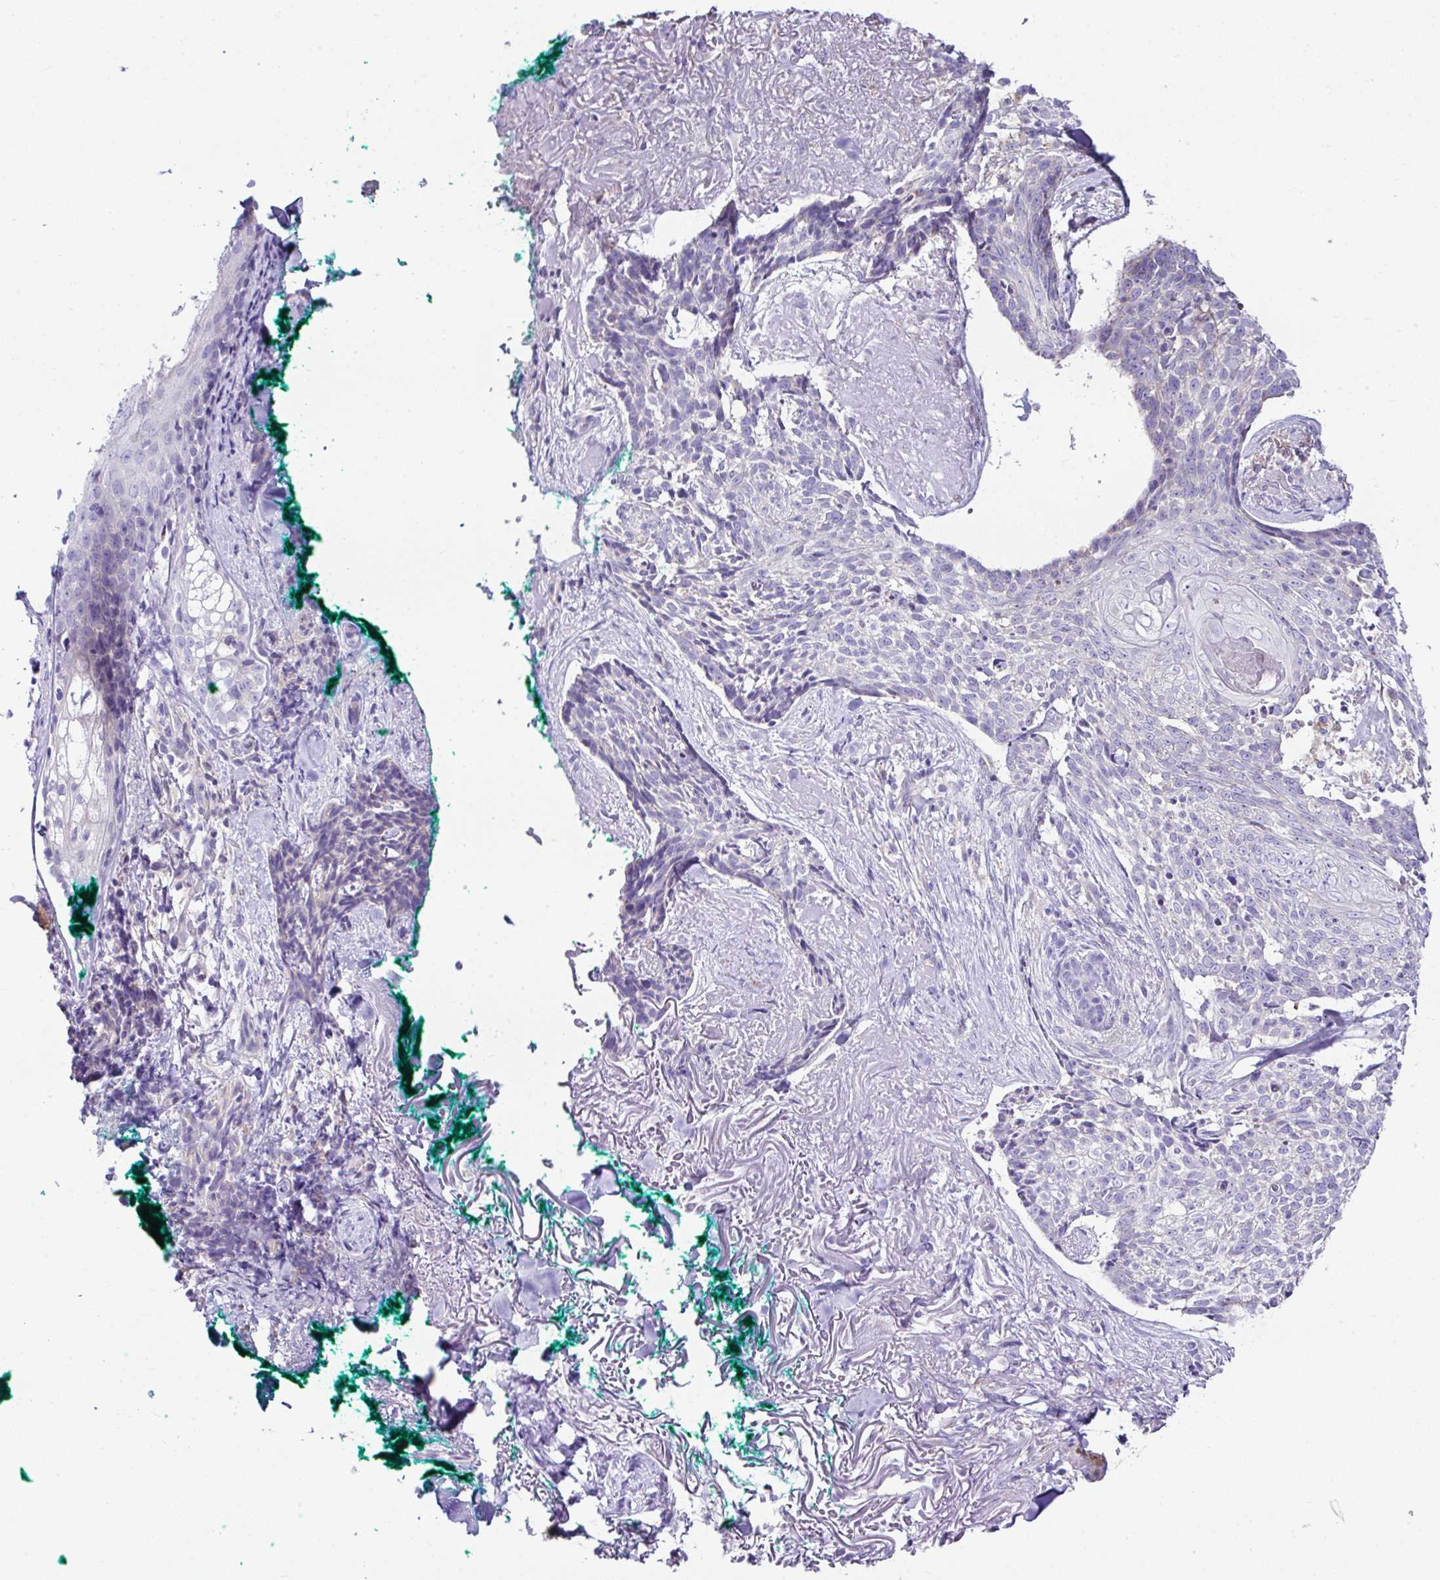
{"staining": {"intensity": "negative", "quantity": "none", "location": "none"}, "tissue": "skin cancer", "cell_type": "Tumor cells", "image_type": "cancer", "snomed": [{"axis": "morphology", "description": "Basal cell carcinoma"}, {"axis": "topography", "description": "Skin"}, {"axis": "topography", "description": "Skin of face"}], "caption": "Histopathology image shows no significant protein positivity in tumor cells of basal cell carcinoma (skin).", "gene": "OR4P4", "patient": {"sex": "female", "age": 95}}